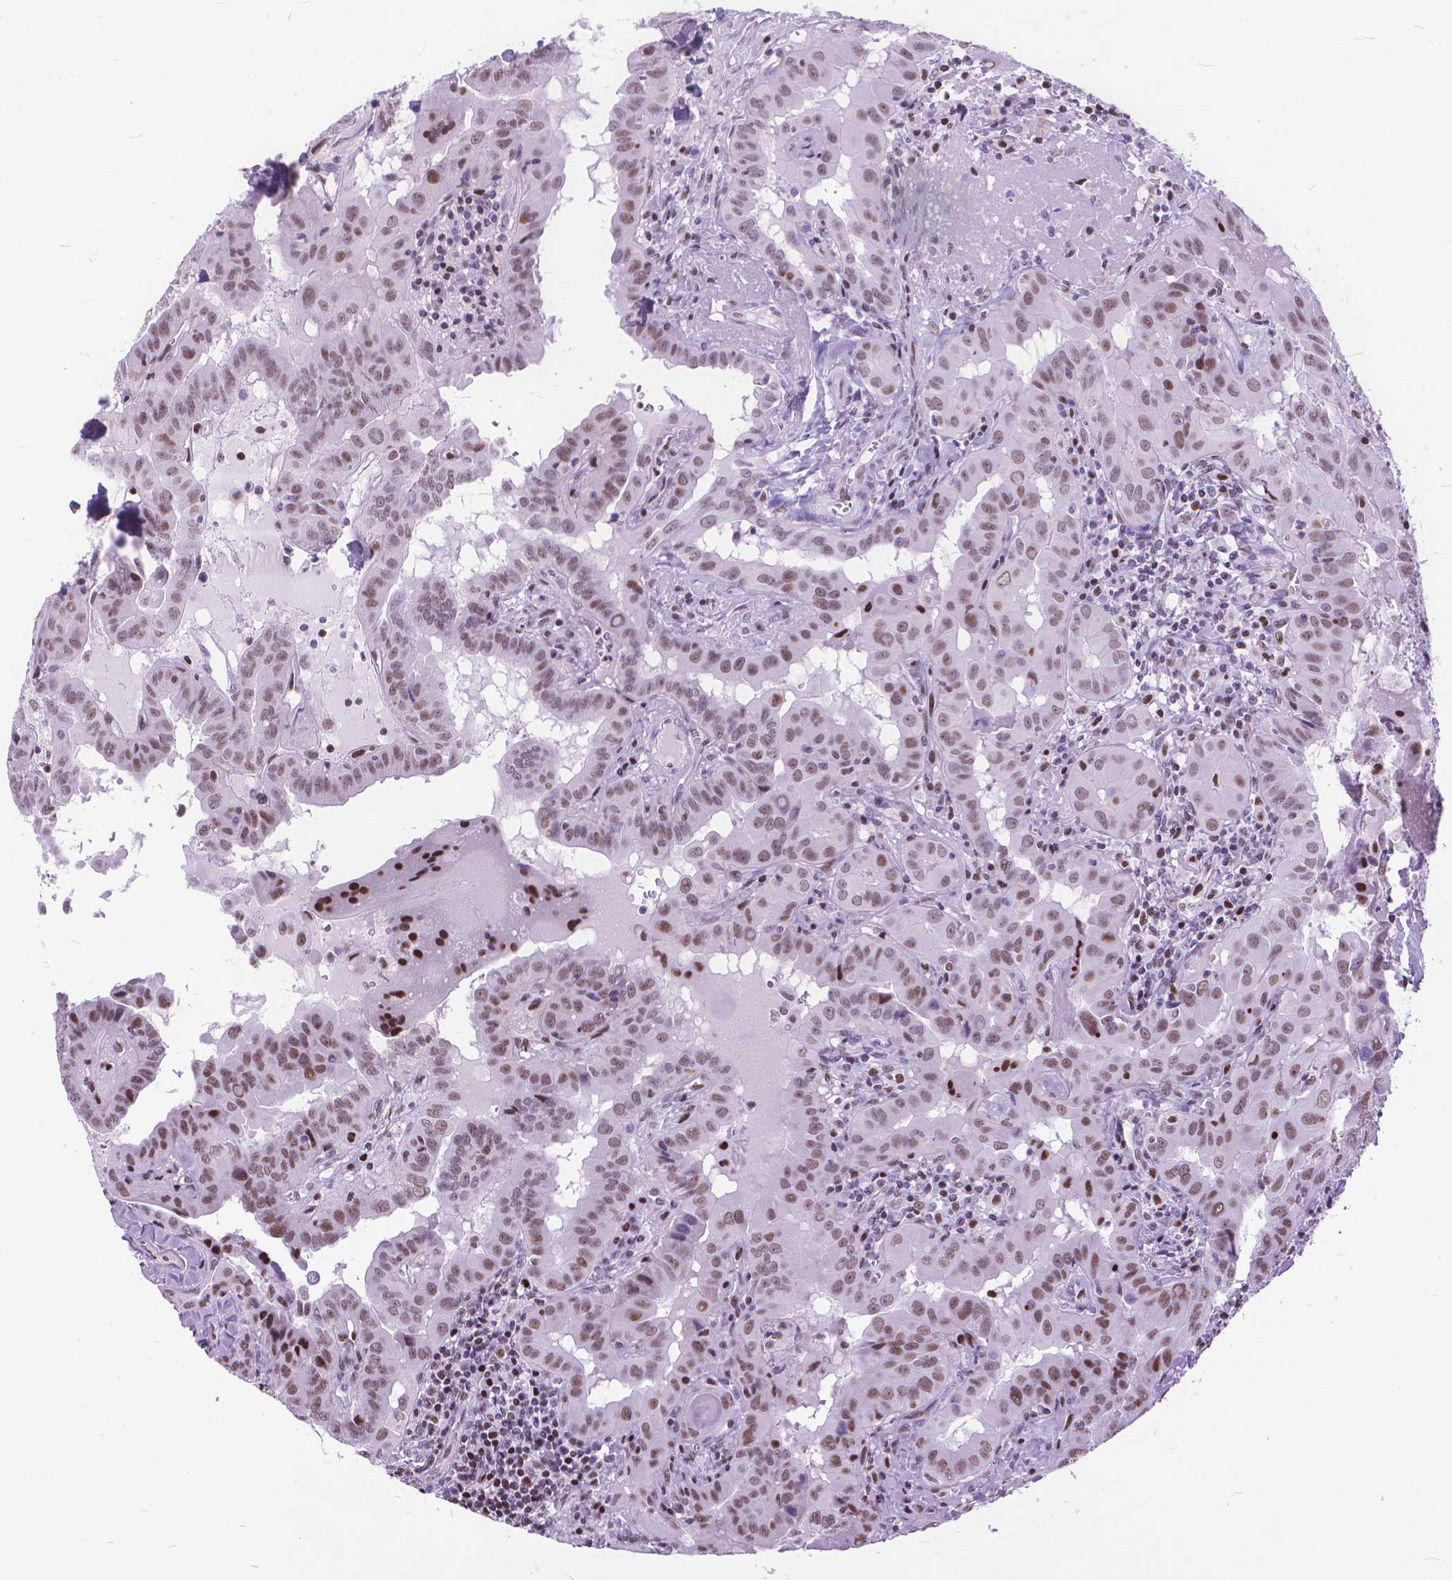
{"staining": {"intensity": "moderate", "quantity": ">75%", "location": "nuclear"}, "tissue": "thyroid cancer", "cell_type": "Tumor cells", "image_type": "cancer", "snomed": [{"axis": "morphology", "description": "Papillary adenocarcinoma, NOS"}, {"axis": "topography", "description": "Thyroid gland"}], "caption": "Protein expression analysis of thyroid papillary adenocarcinoma demonstrates moderate nuclear expression in approximately >75% of tumor cells. The staining was performed using DAB, with brown indicating positive protein expression. Nuclei are stained blue with hematoxylin.", "gene": "POLE4", "patient": {"sex": "female", "age": 37}}